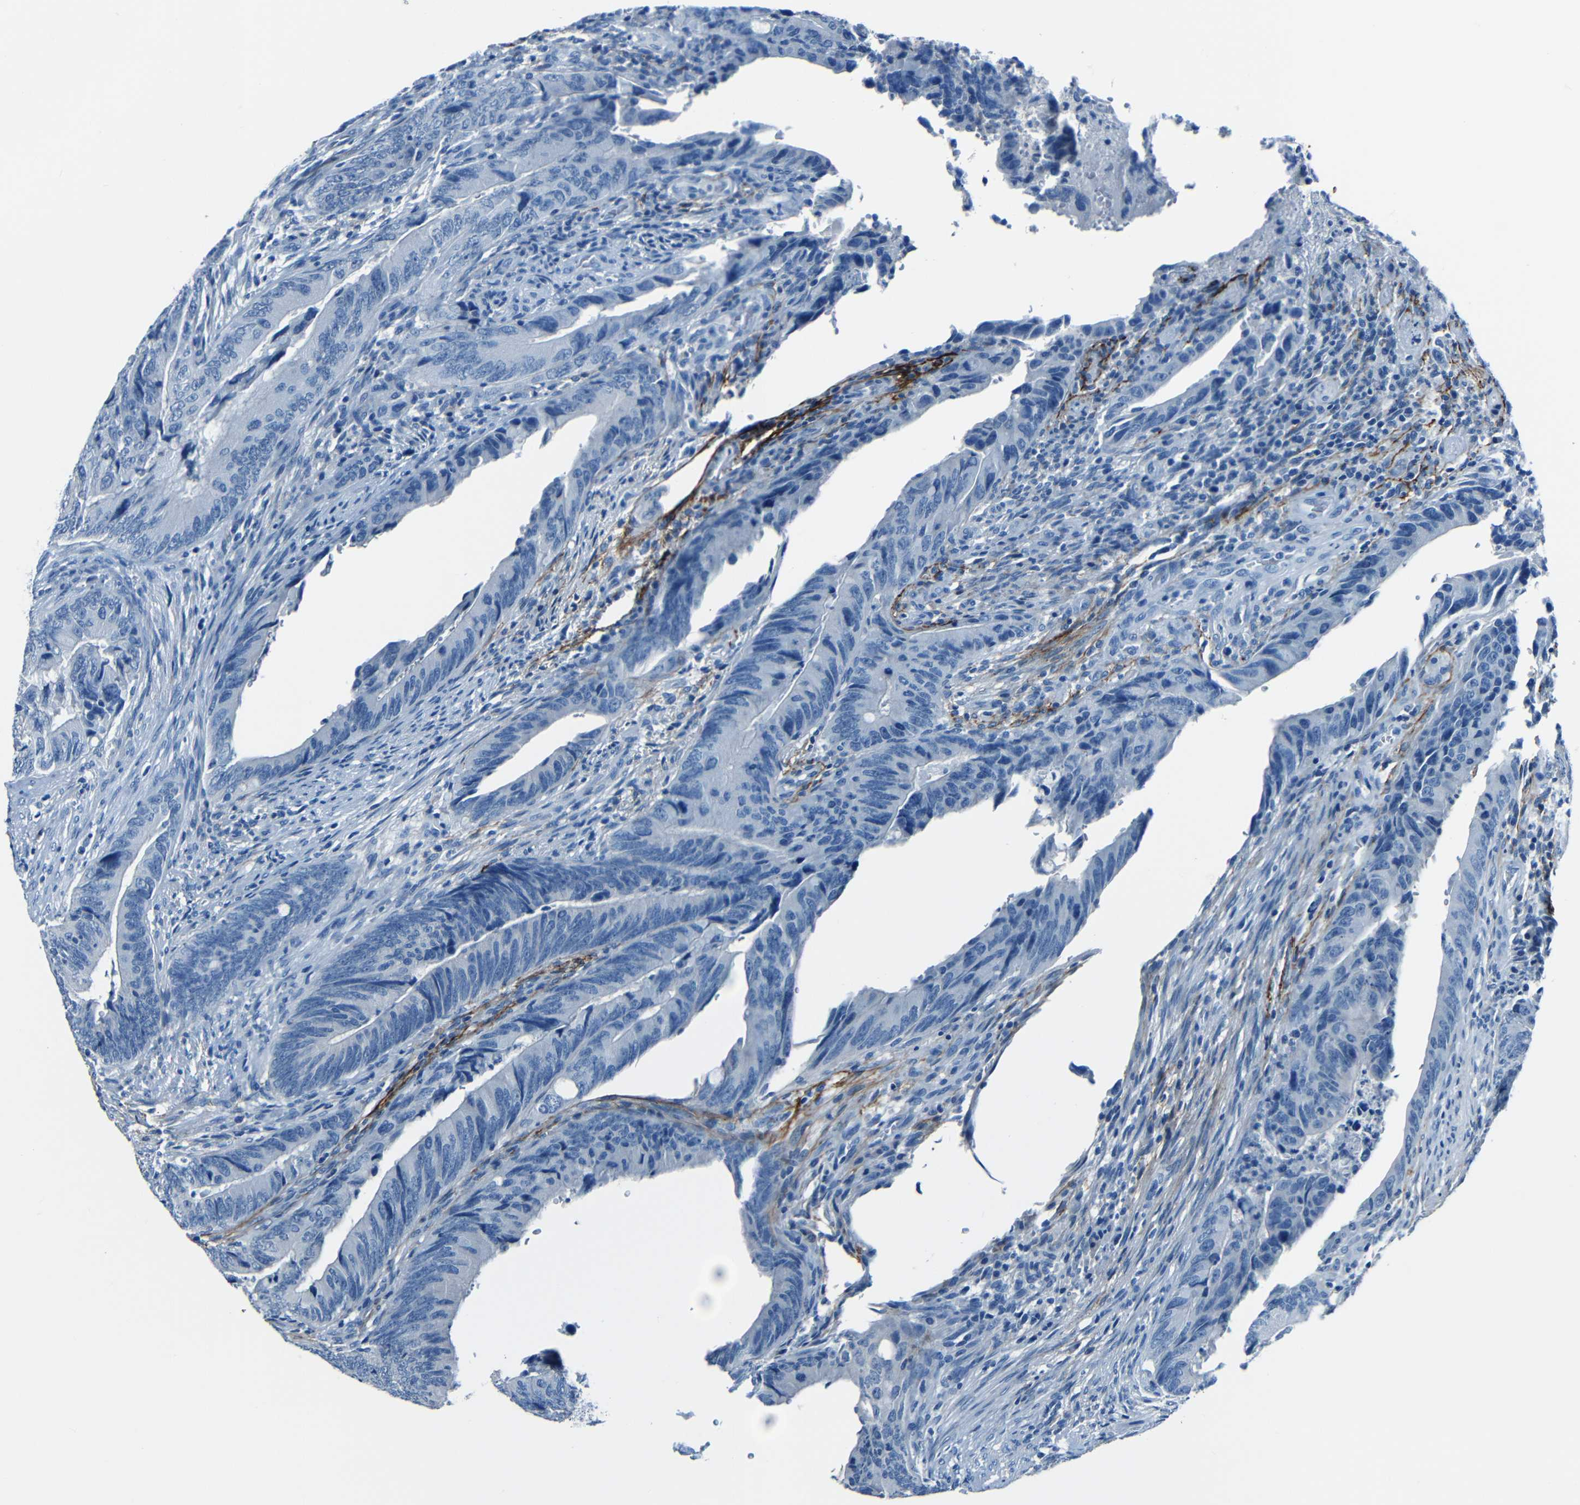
{"staining": {"intensity": "negative", "quantity": "none", "location": "none"}, "tissue": "colorectal cancer", "cell_type": "Tumor cells", "image_type": "cancer", "snomed": [{"axis": "morphology", "description": "Normal tissue, NOS"}, {"axis": "morphology", "description": "Adenocarcinoma, NOS"}, {"axis": "topography", "description": "Colon"}], "caption": "This photomicrograph is of colorectal adenocarcinoma stained with immunohistochemistry (IHC) to label a protein in brown with the nuclei are counter-stained blue. There is no expression in tumor cells.", "gene": "FBN2", "patient": {"sex": "male", "age": 56}}